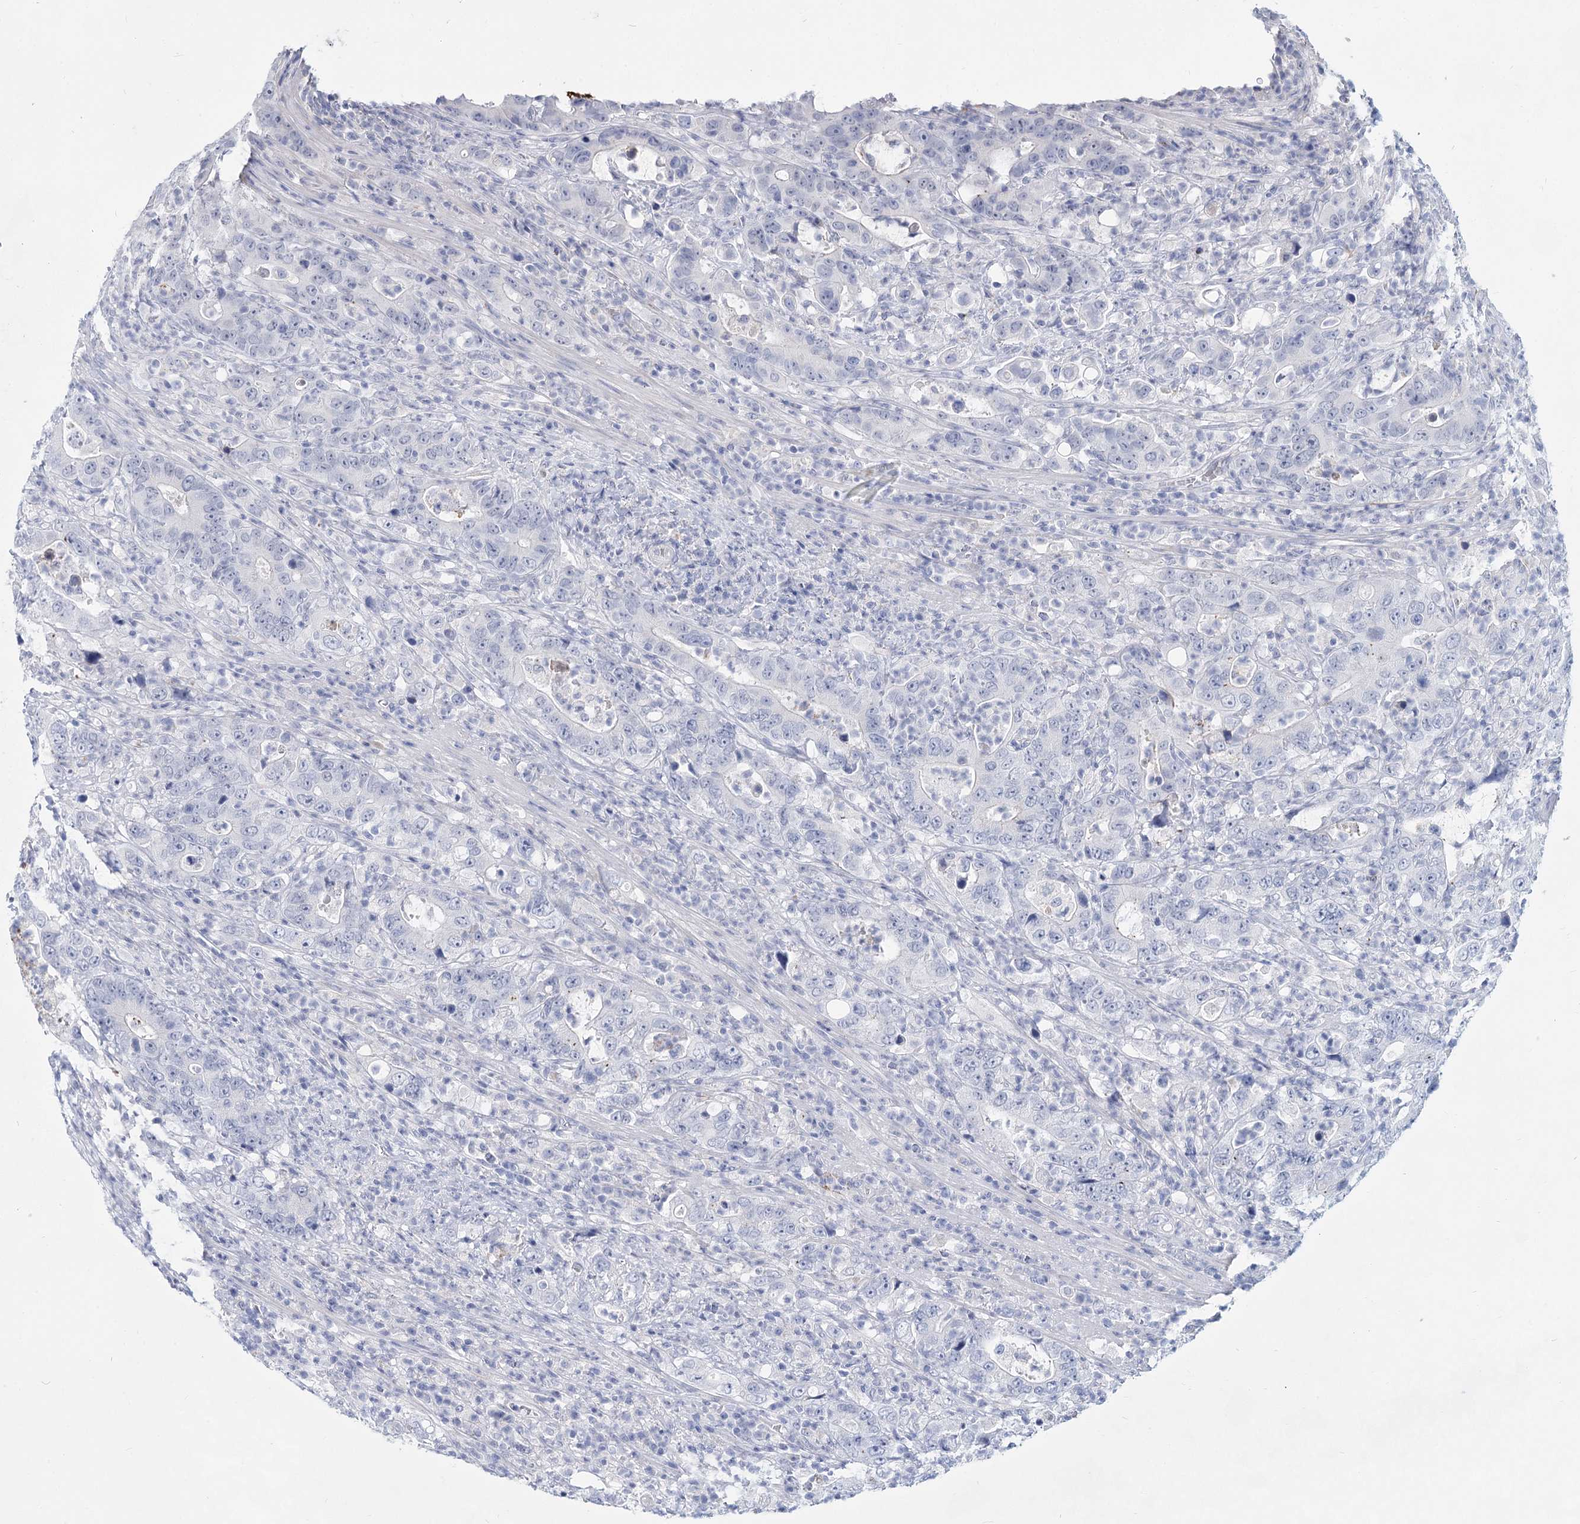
{"staining": {"intensity": "negative", "quantity": "none", "location": "none"}, "tissue": "colorectal cancer", "cell_type": "Tumor cells", "image_type": "cancer", "snomed": [{"axis": "morphology", "description": "Adenocarcinoma, NOS"}, {"axis": "topography", "description": "Colon"}], "caption": "This is an IHC histopathology image of colorectal cancer. There is no expression in tumor cells.", "gene": "TASOR2", "patient": {"sex": "female", "age": 75}}